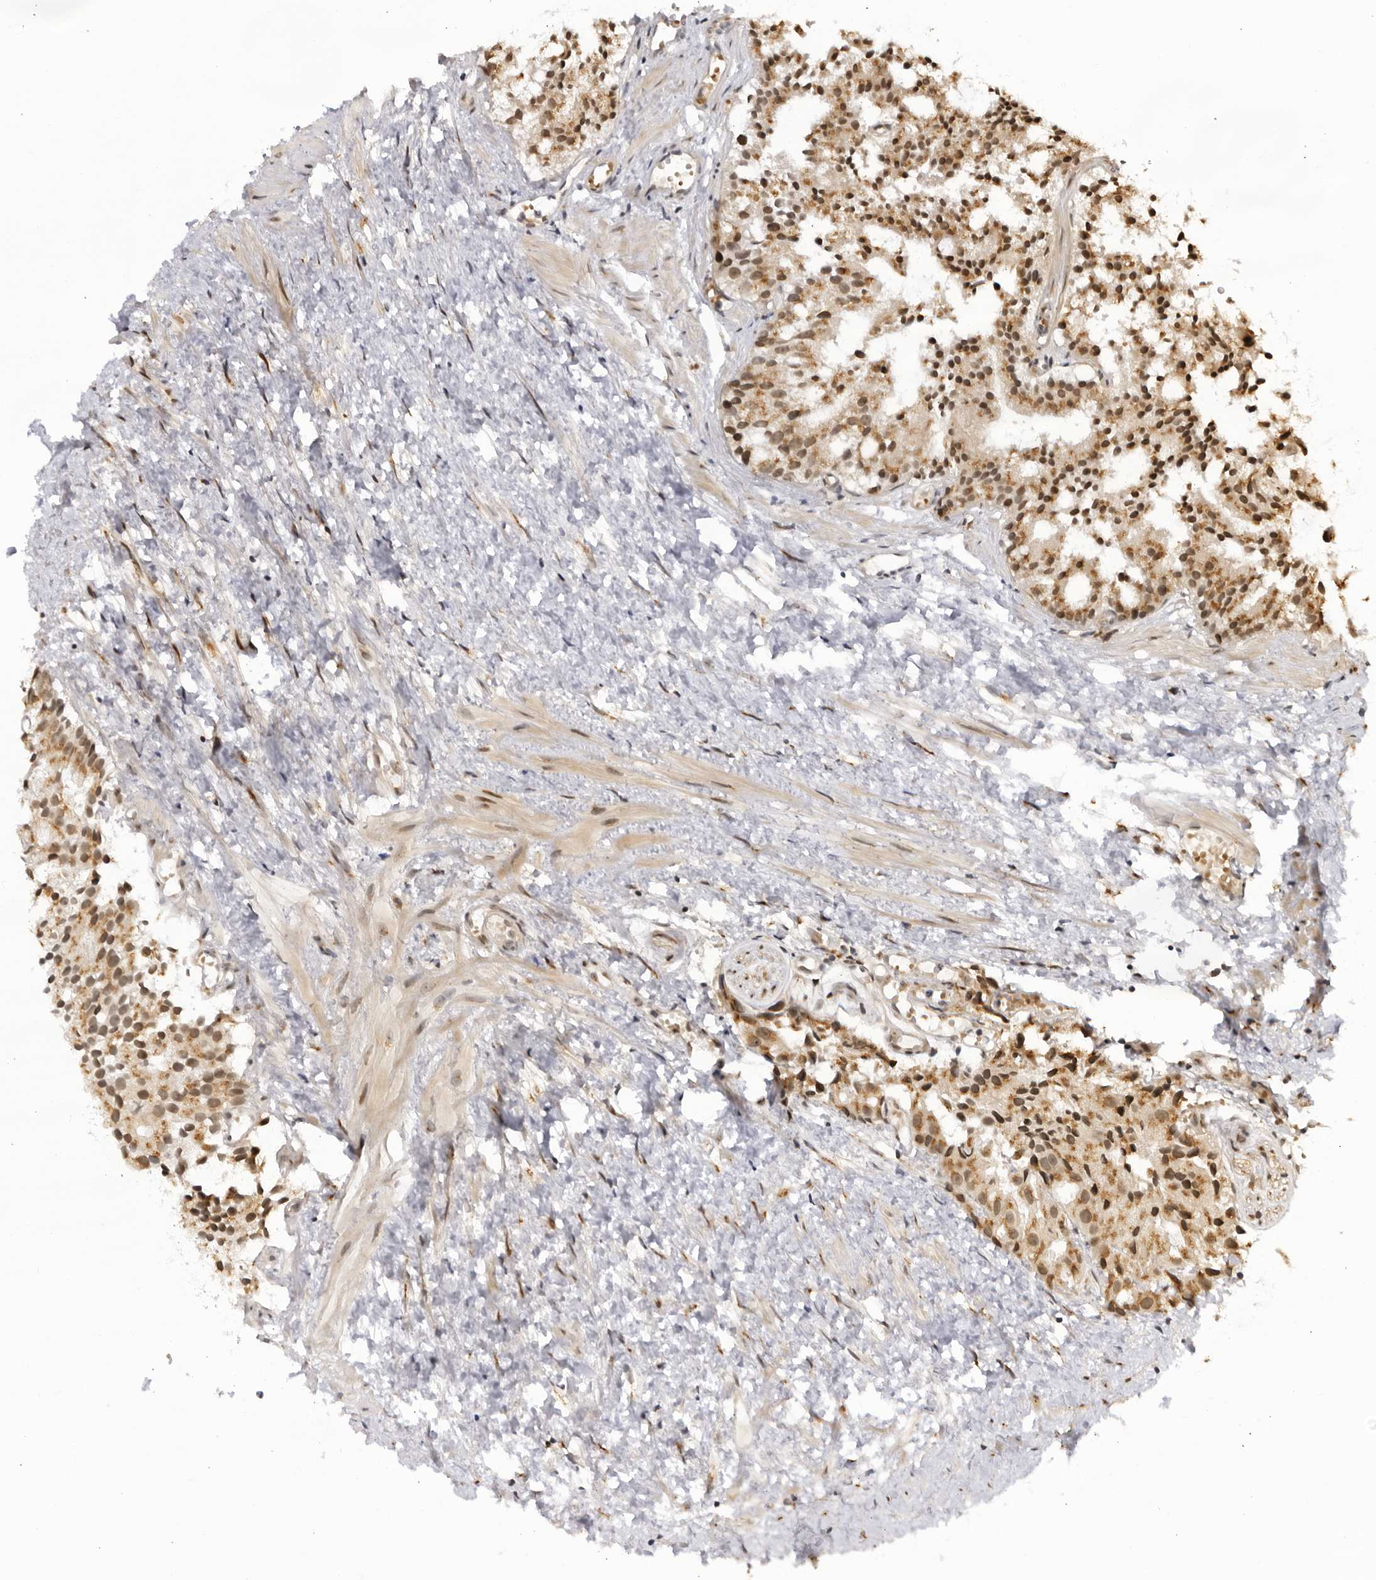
{"staining": {"intensity": "weak", "quantity": ">75%", "location": "cytoplasmic/membranous,nuclear"}, "tissue": "prostate cancer", "cell_type": "Tumor cells", "image_type": "cancer", "snomed": [{"axis": "morphology", "description": "Adenocarcinoma, Low grade"}, {"axis": "topography", "description": "Prostate"}], "caption": "This is a histology image of IHC staining of prostate cancer, which shows weak expression in the cytoplasmic/membranous and nuclear of tumor cells.", "gene": "RASGEF1C", "patient": {"sex": "male", "age": 88}}